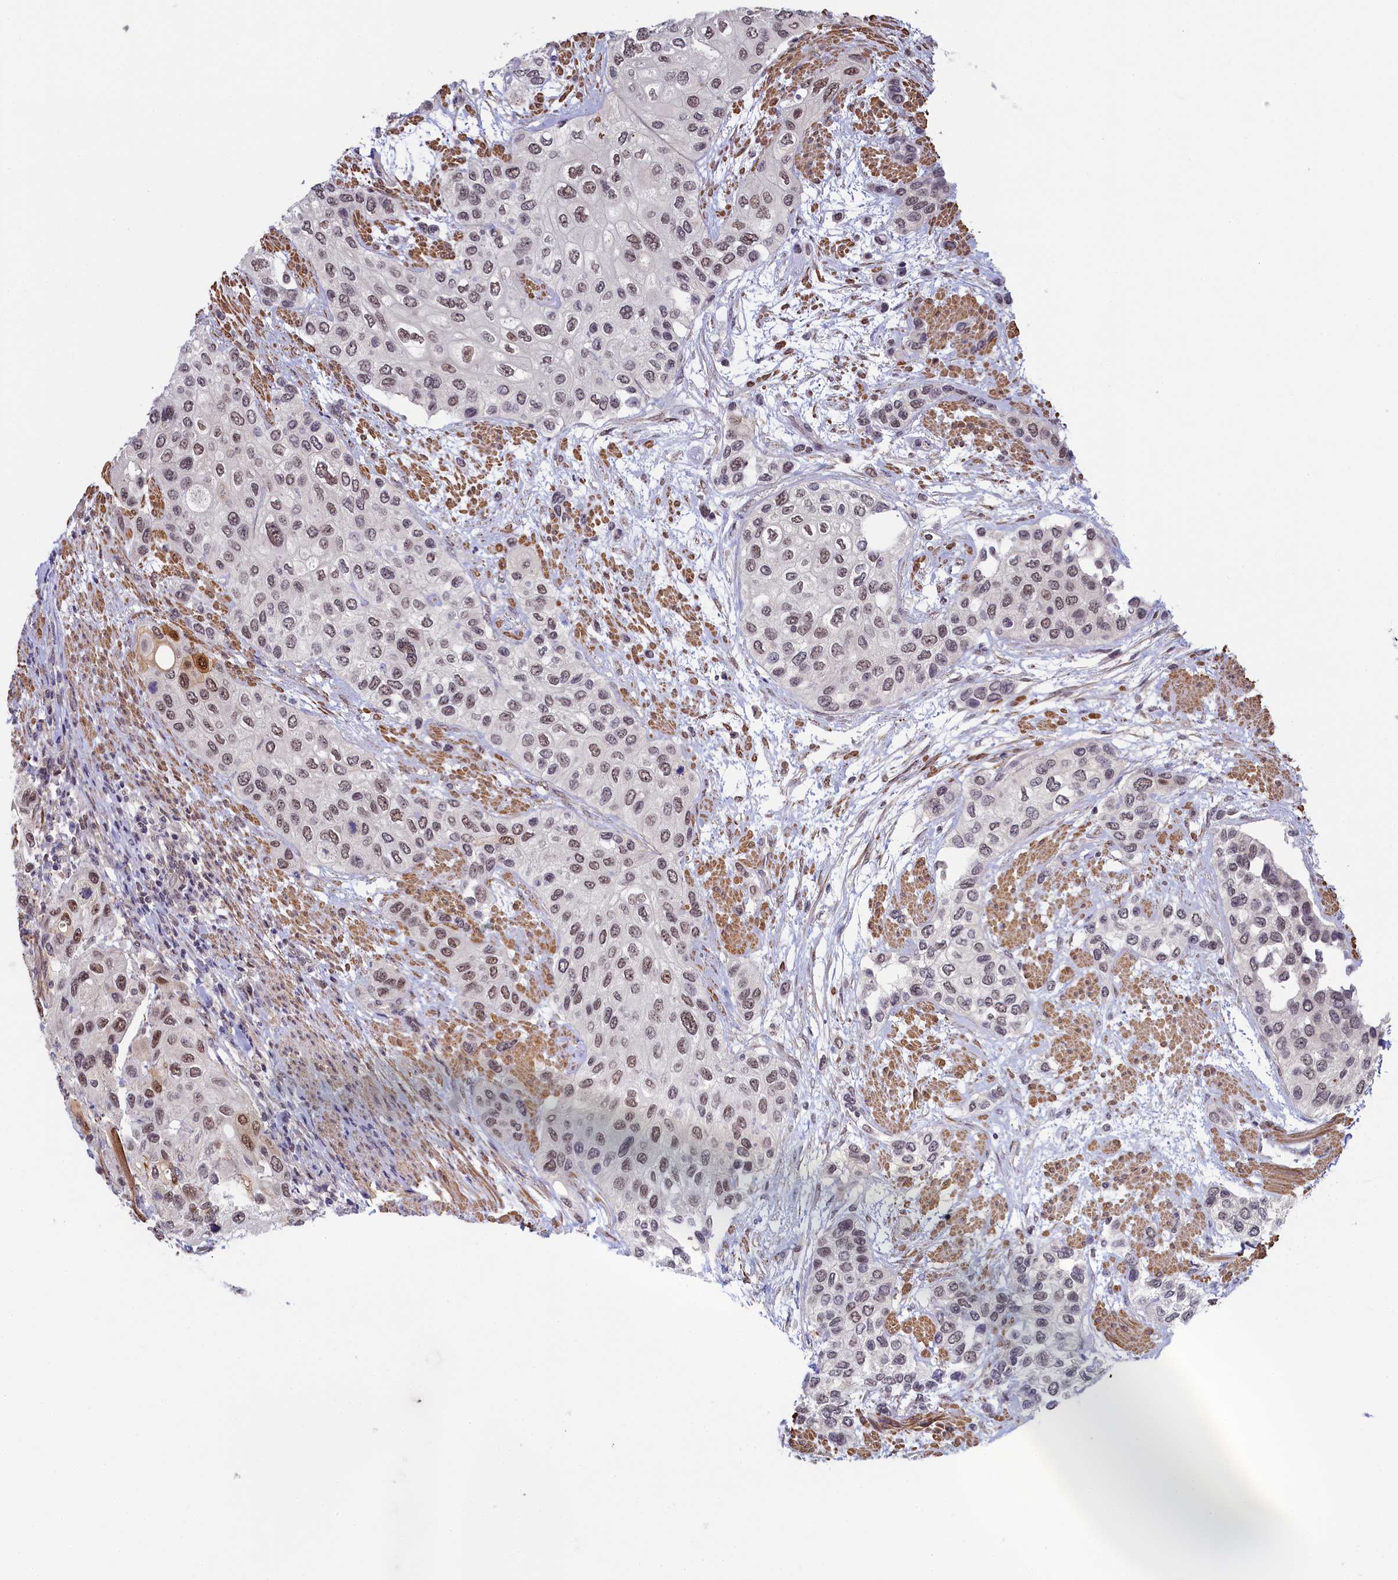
{"staining": {"intensity": "moderate", "quantity": "25%-75%", "location": "nuclear"}, "tissue": "urothelial cancer", "cell_type": "Tumor cells", "image_type": "cancer", "snomed": [{"axis": "morphology", "description": "Normal tissue, NOS"}, {"axis": "morphology", "description": "Urothelial carcinoma, High grade"}, {"axis": "topography", "description": "Vascular tissue"}, {"axis": "topography", "description": "Urinary bladder"}], "caption": "A brown stain highlights moderate nuclear positivity of a protein in urothelial cancer tumor cells.", "gene": "INTS14", "patient": {"sex": "female", "age": 56}}